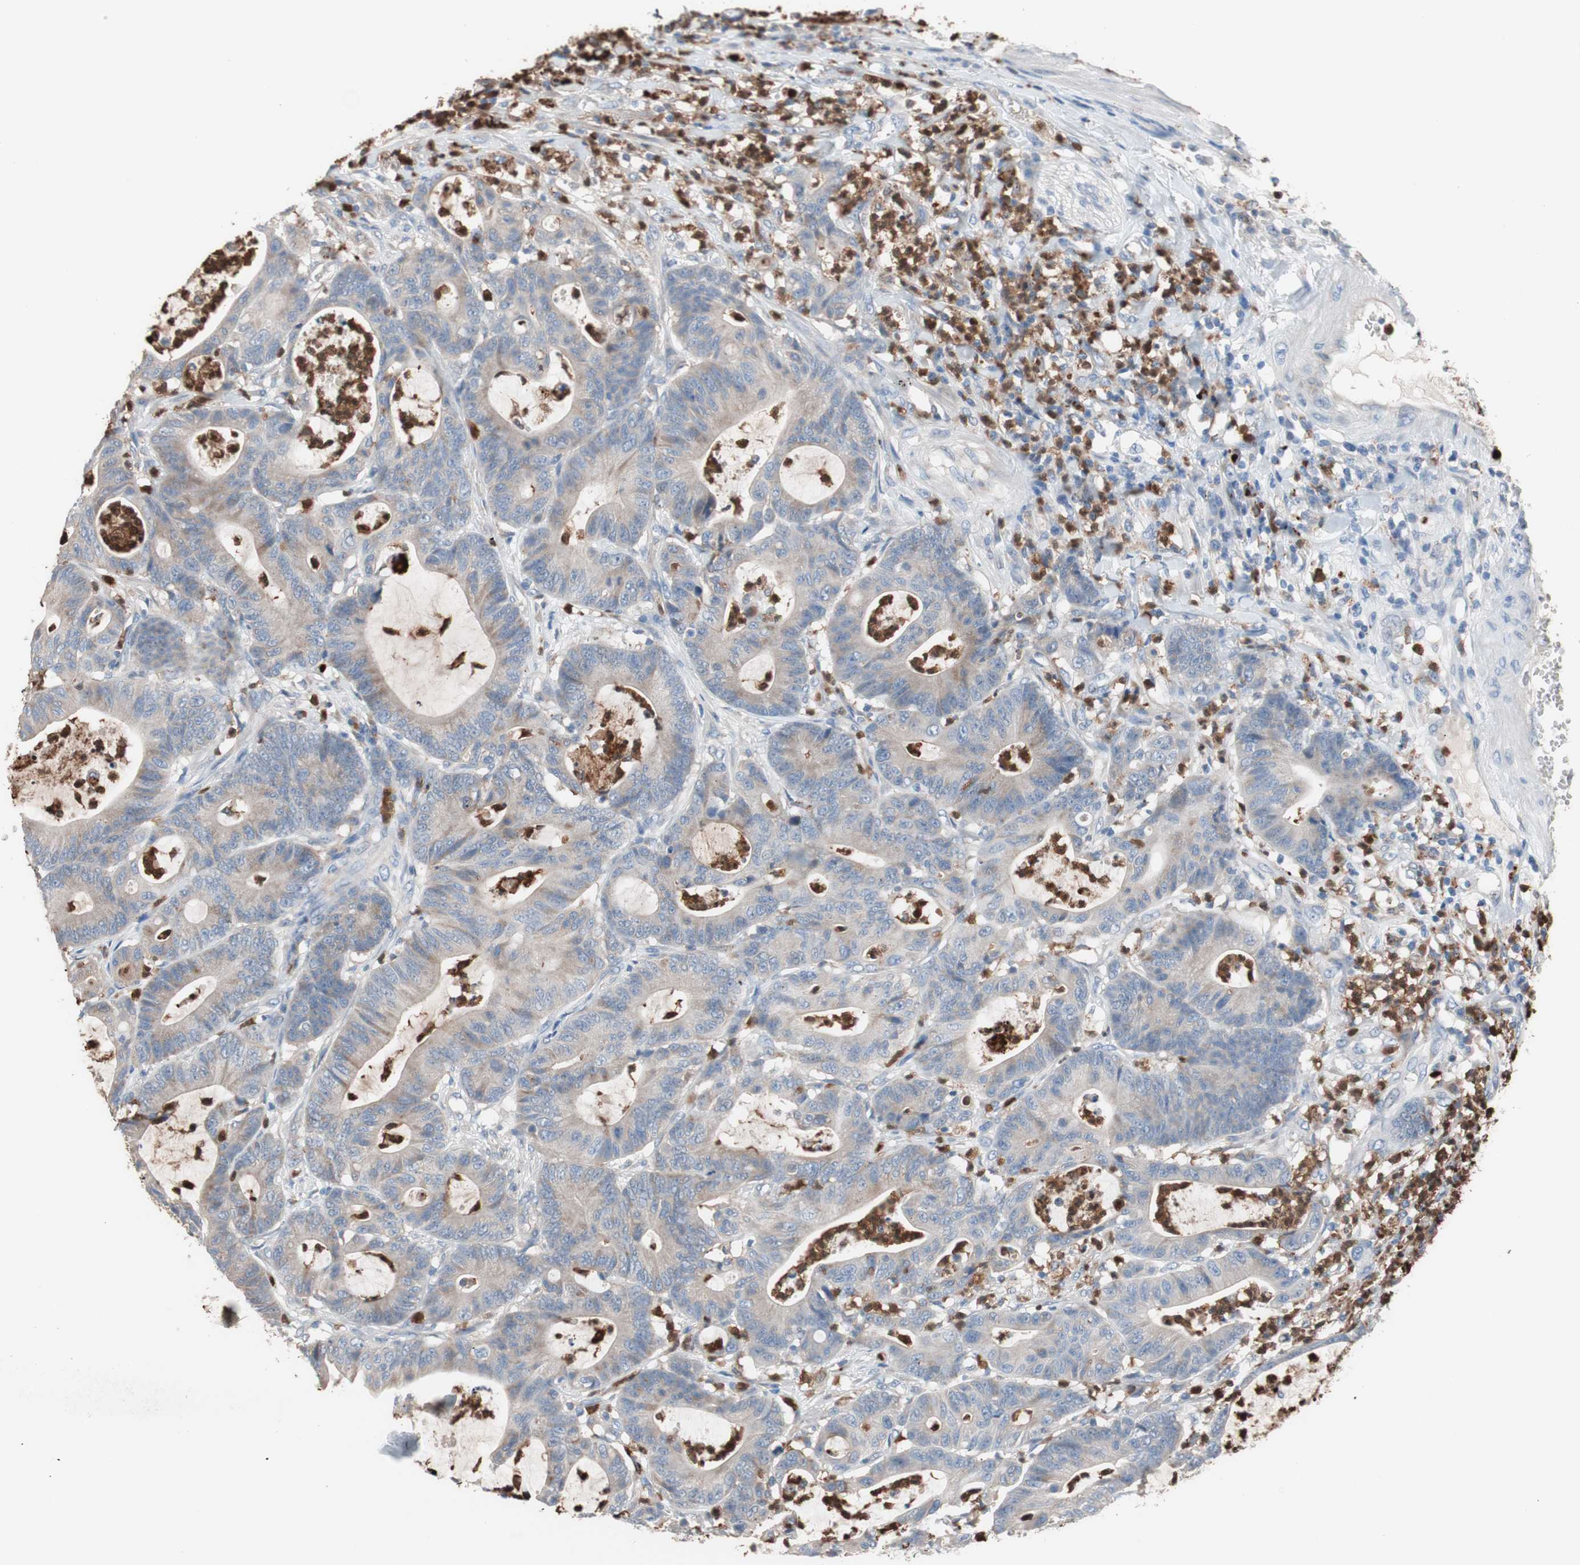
{"staining": {"intensity": "weak", "quantity": ">75%", "location": "cytoplasmic/membranous"}, "tissue": "colorectal cancer", "cell_type": "Tumor cells", "image_type": "cancer", "snomed": [{"axis": "morphology", "description": "Adenocarcinoma, NOS"}, {"axis": "topography", "description": "Colon"}], "caption": "A high-resolution micrograph shows immunohistochemistry staining of colorectal adenocarcinoma, which reveals weak cytoplasmic/membranous positivity in about >75% of tumor cells.", "gene": "CLEC4D", "patient": {"sex": "female", "age": 84}}